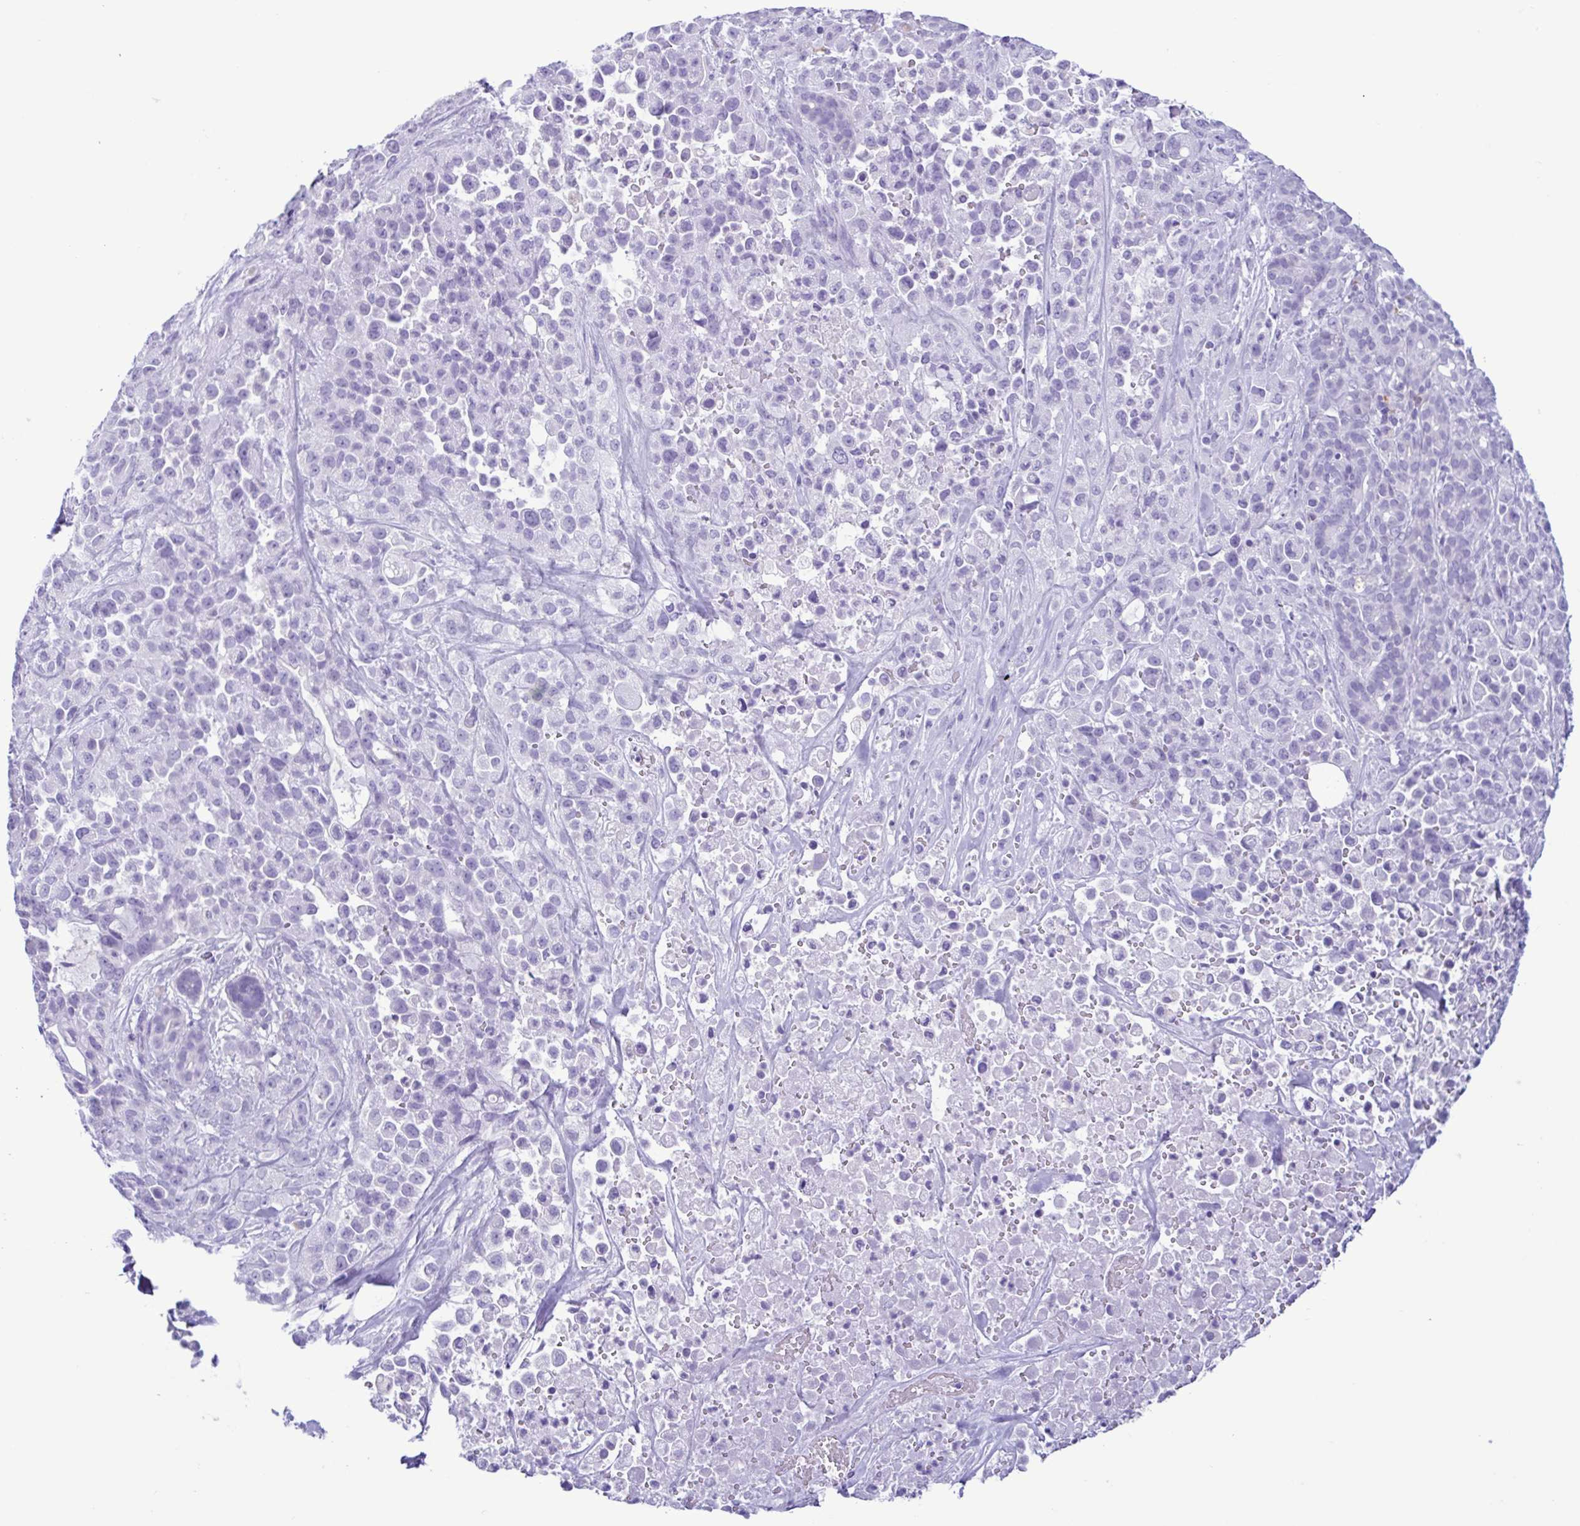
{"staining": {"intensity": "negative", "quantity": "none", "location": "none"}, "tissue": "pancreatic cancer", "cell_type": "Tumor cells", "image_type": "cancer", "snomed": [{"axis": "morphology", "description": "Adenocarcinoma, NOS"}, {"axis": "topography", "description": "Pancreas"}], "caption": "IHC of human pancreatic cancer shows no expression in tumor cells.", "gene": "SPATA16", "patient": {"sex": "male", "age": 44}}